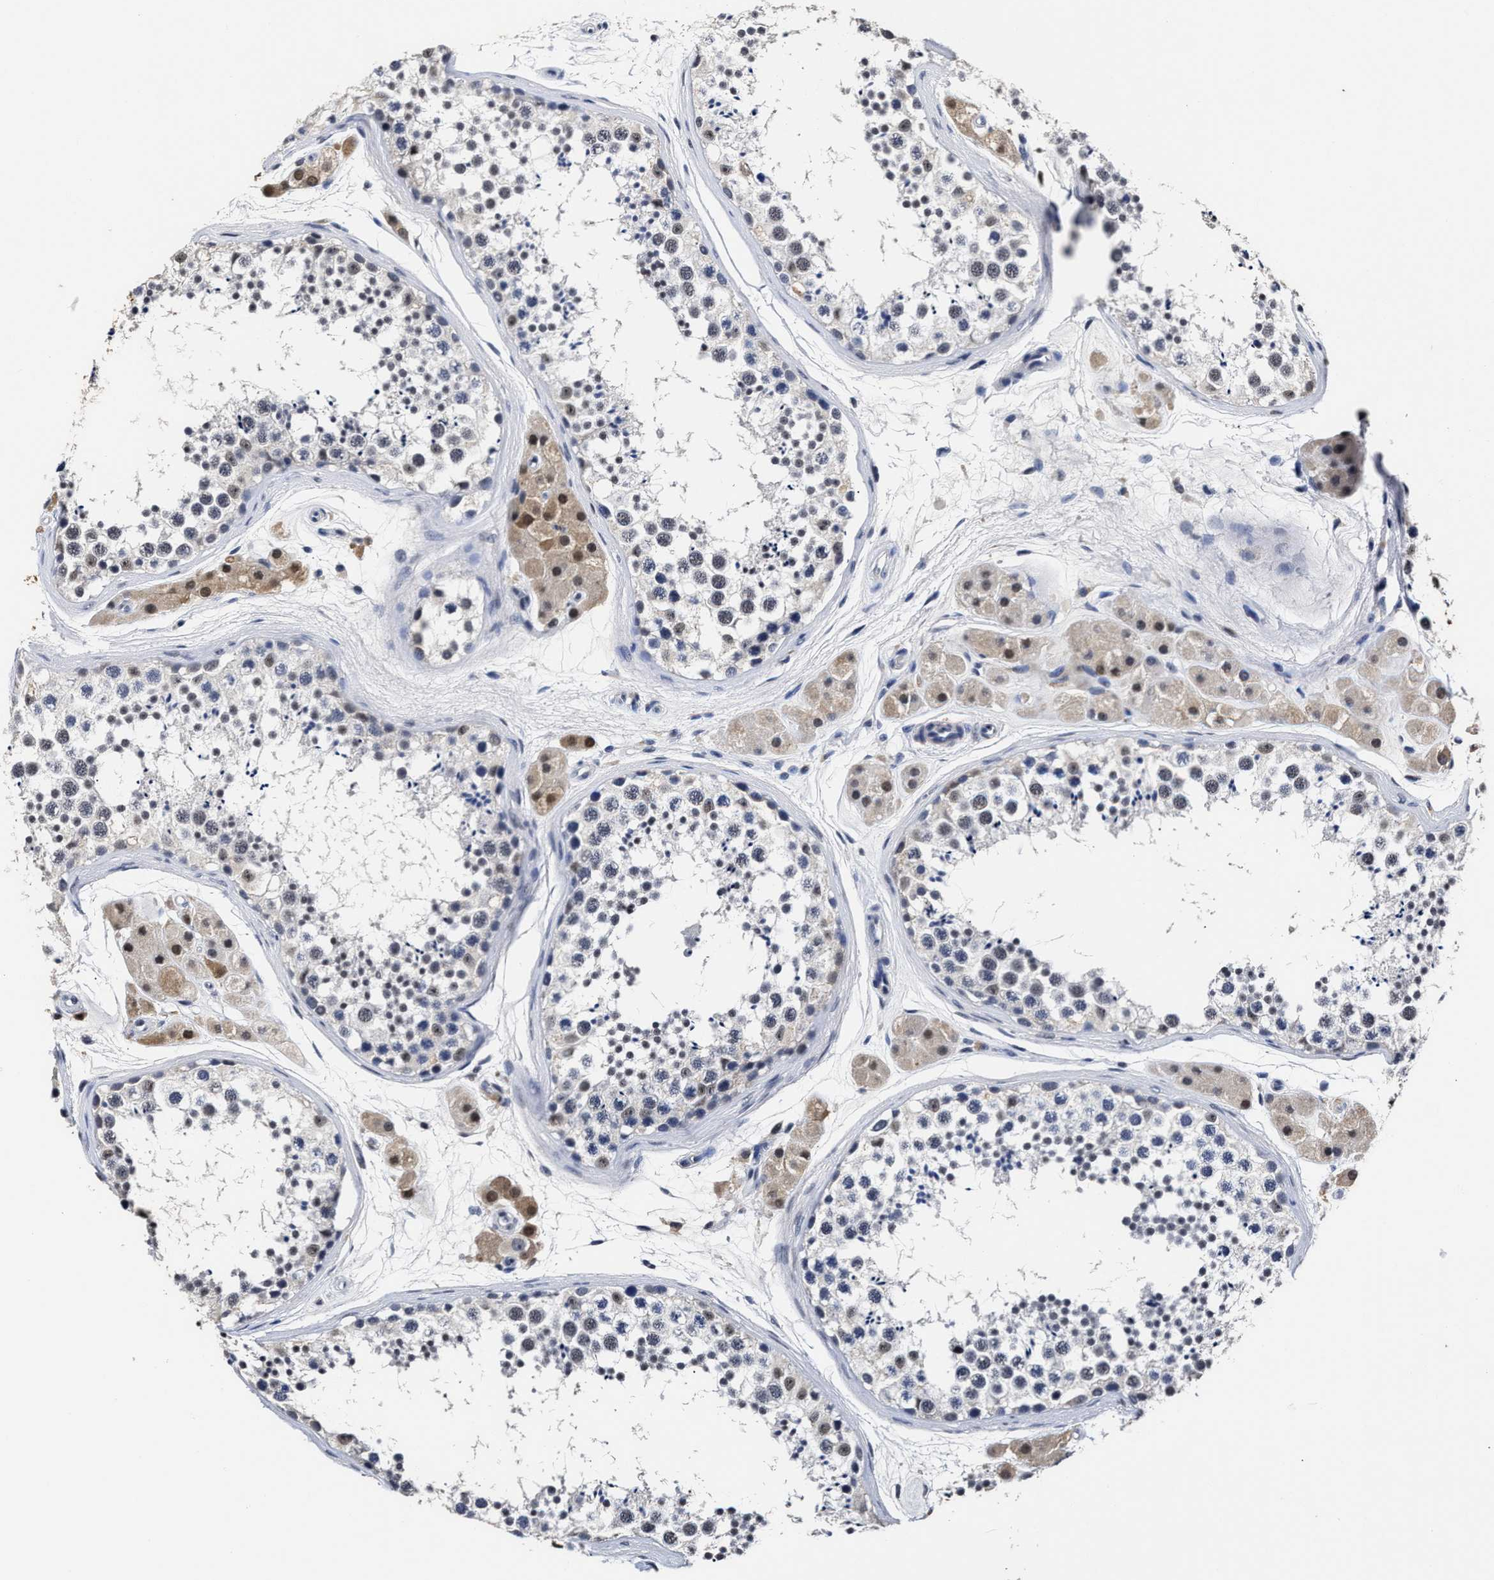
{"staining": {"intensity": "negative", "quantity": "none", "location": "none"}, "tissue": "testis", "cell_type": "Cells in seminiferous ducts", "image_type": "normal", "snomed": [{"axis": "morphology", "description": "Normal tissue, NOS"}, {"axis": "topography", "description": "Testis"}], "caption": "DAB (3,3'-diaminobenzidine) immunohistochemical staining of benign human testis reveals no significant expression in cells in seminiferous ducts. (DAB immunohistochemistry (IHC), high magnification).", "gene": "PRPF4B", "patient": {"sex": "male", "age": 56}}